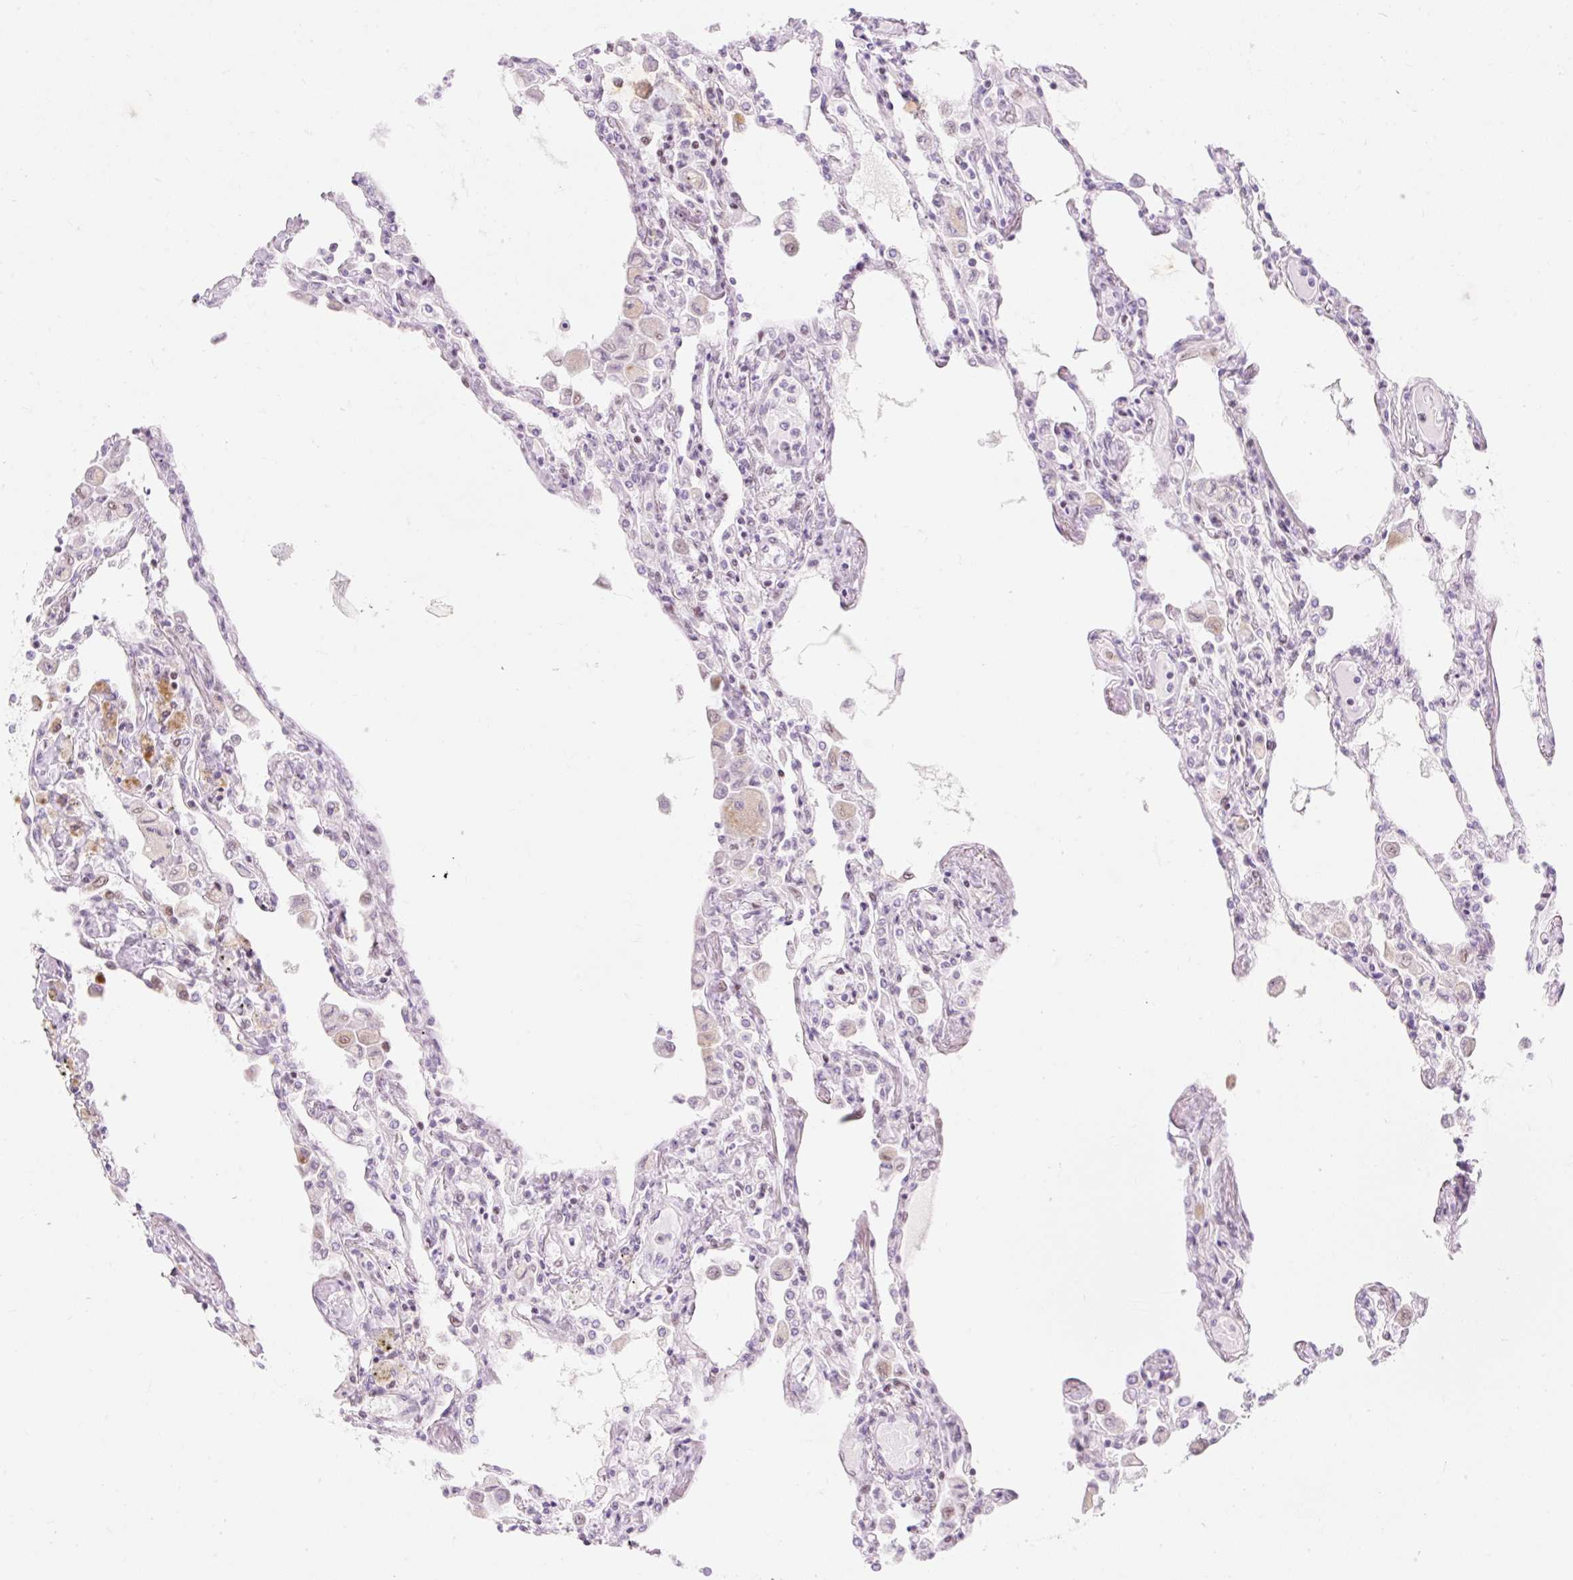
{"staining": {"intensity": "negative", "quantity": "none", "location": "none"}, "tissue": "lung", "cell_type": "Alveolar cells", "image_type": "normal", "snomed": [{"axis": "morphology", "description": "Normal tissue, NOS"}, {"axis": "topography", "description": "Bronchus"}, {"axis": "topography", "description": "Lung"}], "caption": "Alveolar cells show no significant protein positivity in unremarkable lung. (DAB immunohistochemistry (IHC) visualized using brightfield microscopy, high magnification).", "gene": "H2BW1", "patient": {"sex": "female", "age": 49}}